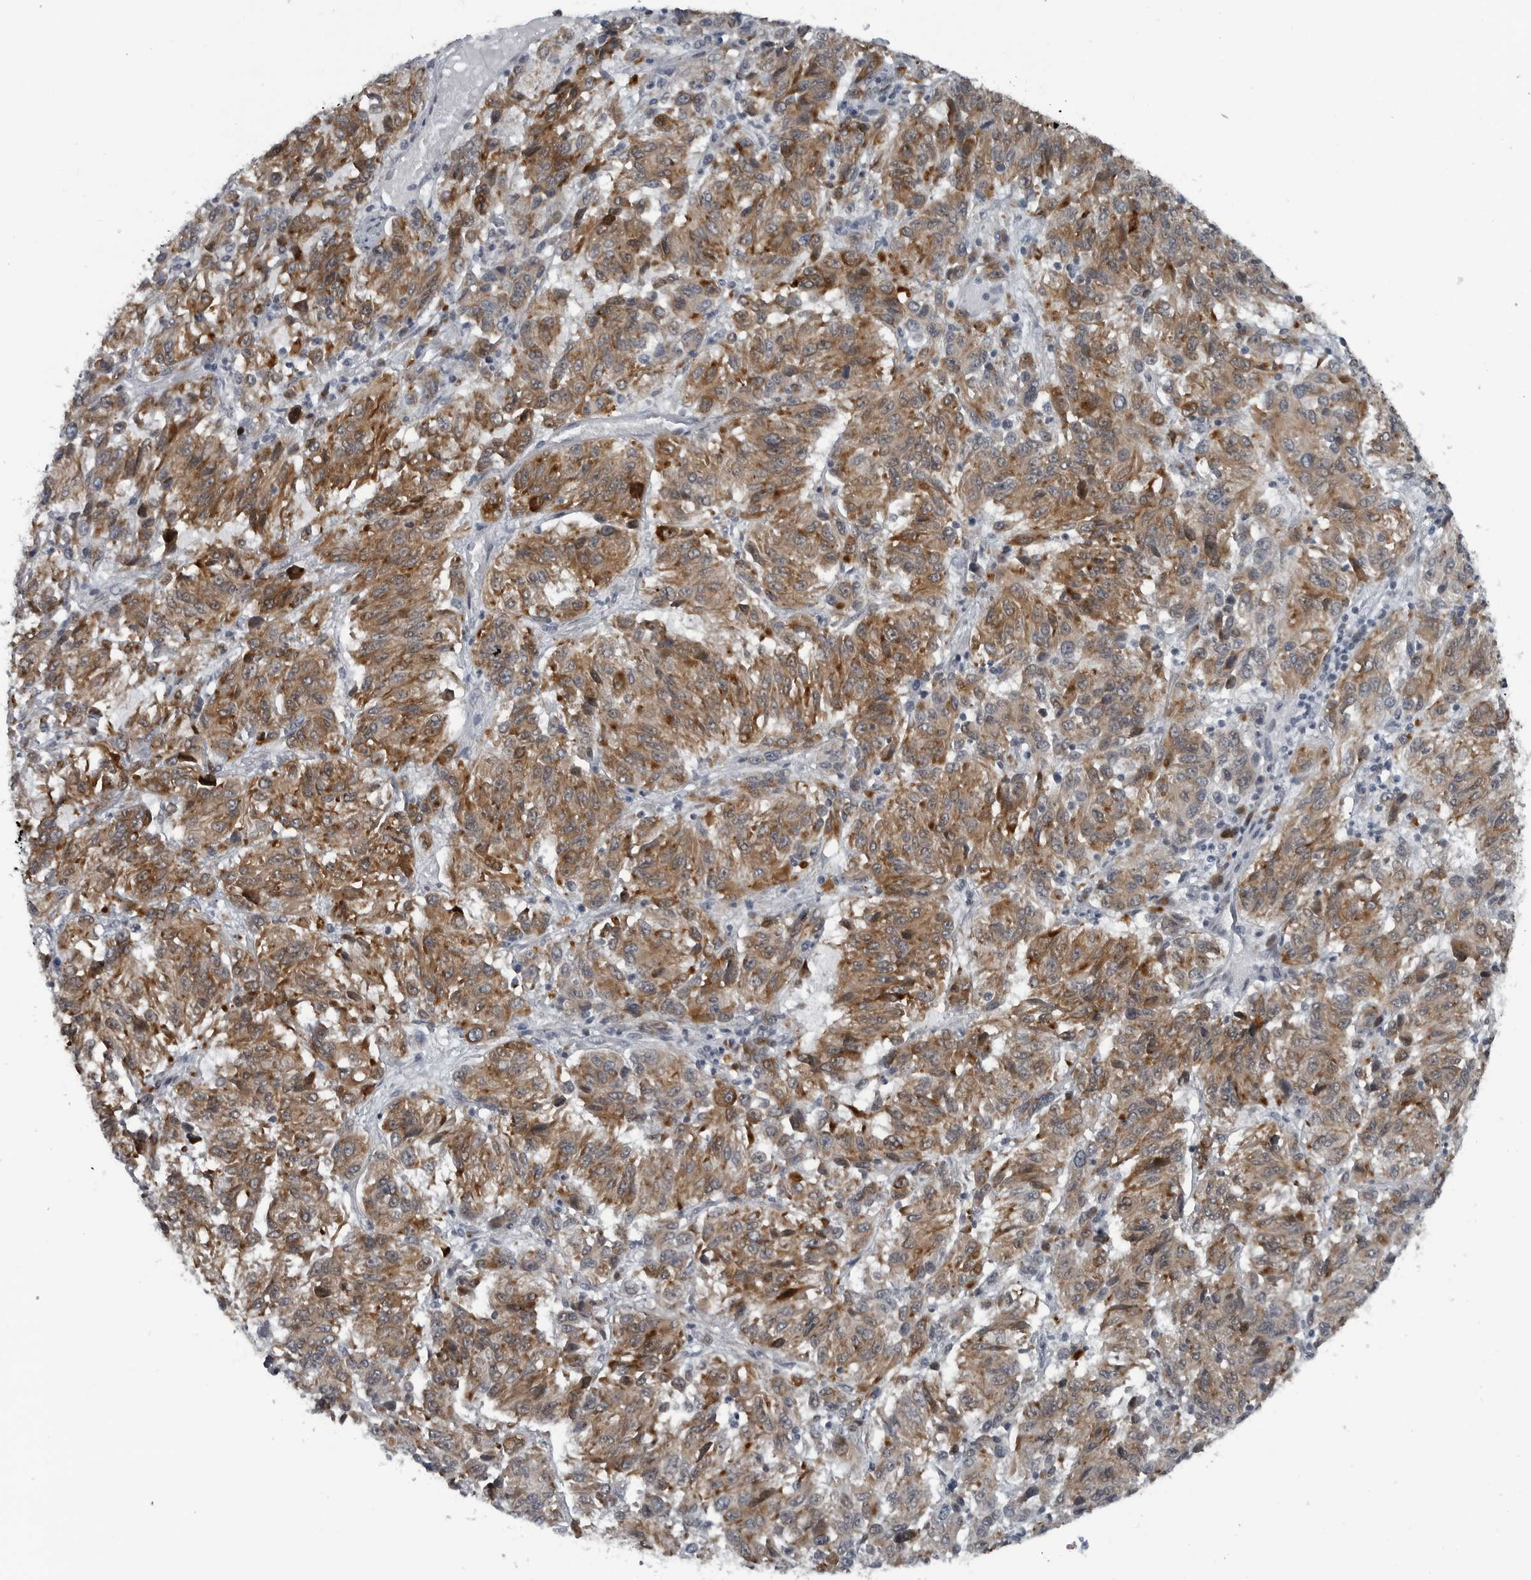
{"staining": {"intensity": "moderate", "quantity": "25%-75%", "location": "cytoplasmic/membranous"}, "tissue": "melanoma", "cell_type": "Tumor cells", "image_type": "cancer", "snomed": [{"axis": "morphology", "description": "Malignant melanoma, NOS"}, {"axis": "topography", "description": "Skin"}], "caption": "About 25%-75% of tumor cells in human melanoma exhibit moderate cytoplasmic/membranous protein expression as visualized by brown immunohistochemical staining.", "gene": "DNAAF11", "patient": {"sex": "female", "age": 82}}